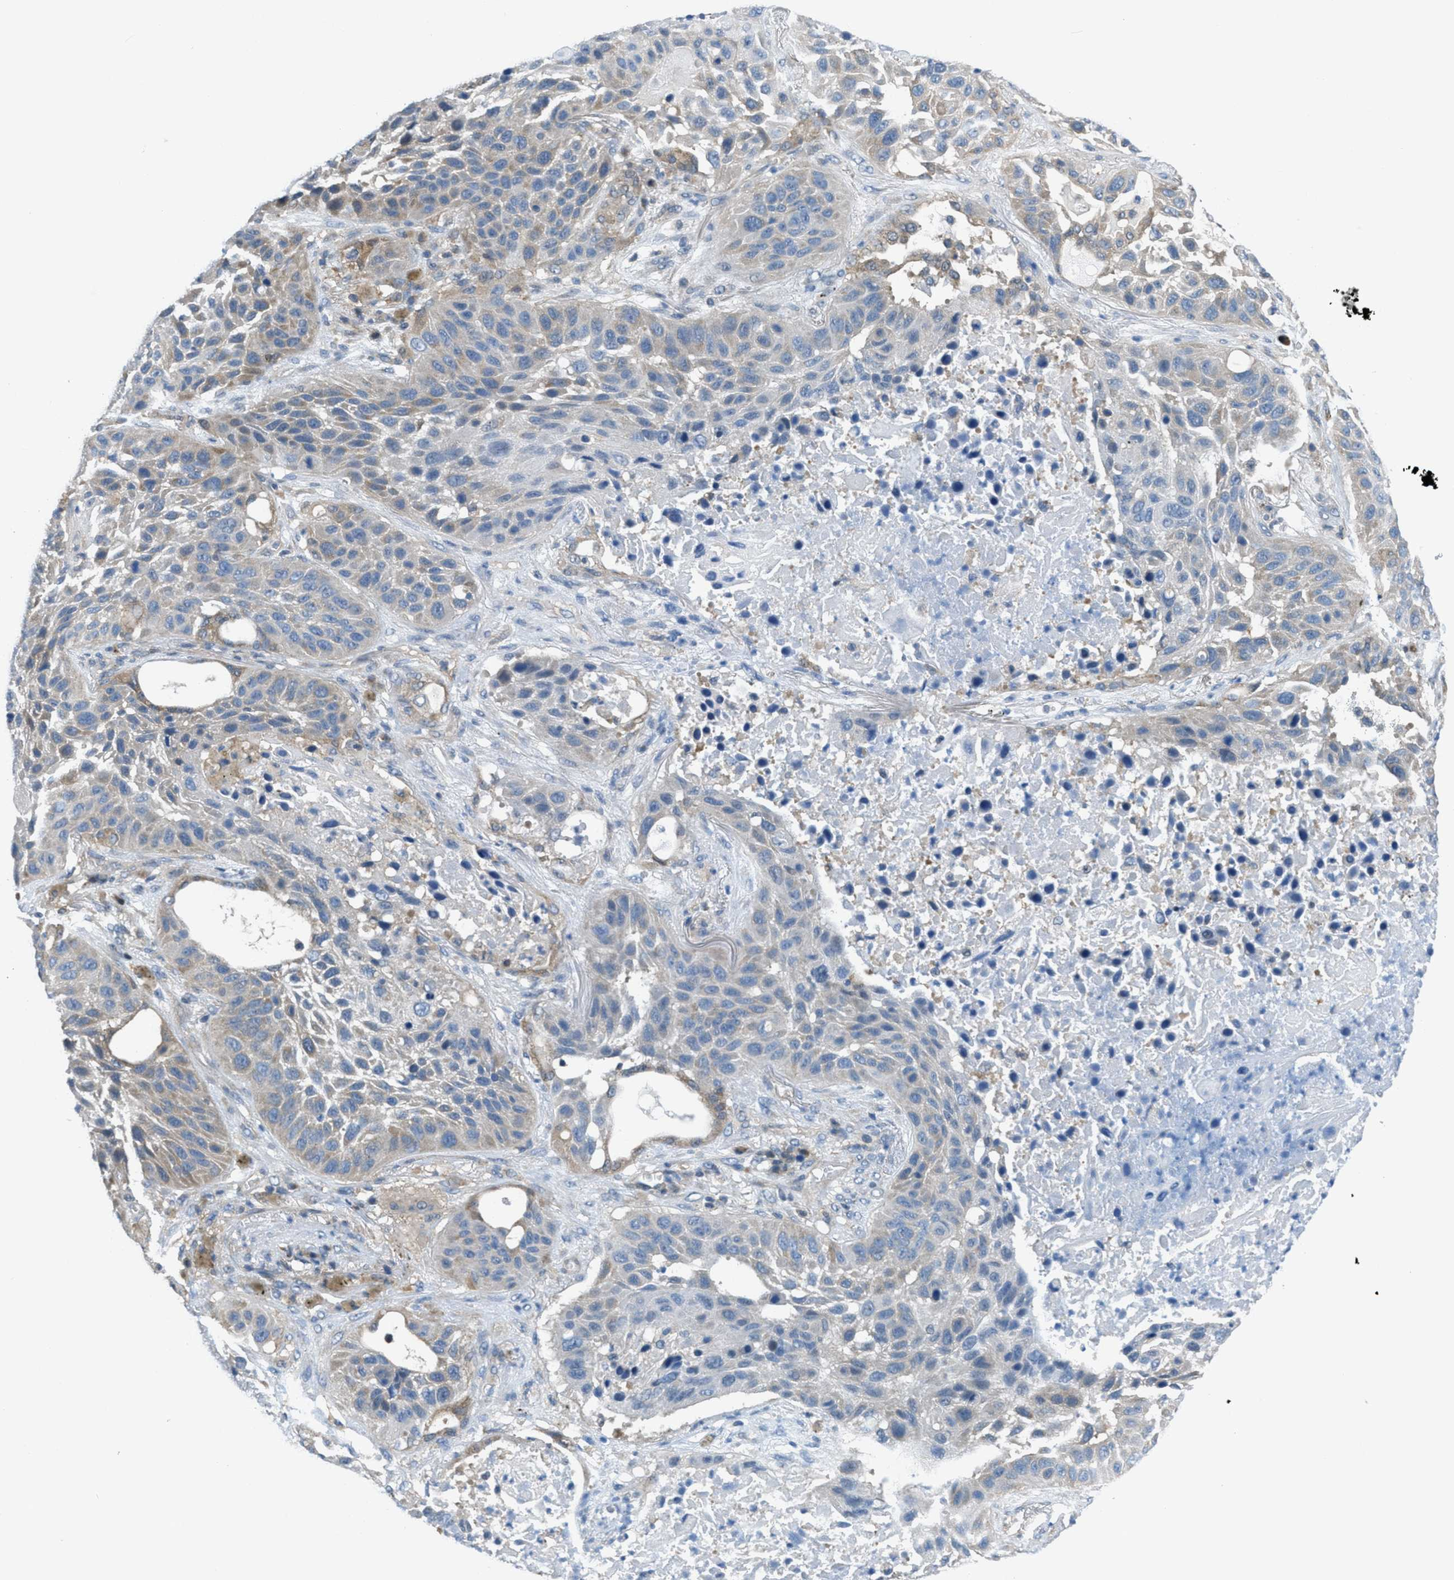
{"staining": {"intensity": "negative", "quantity": "none", "location": "none"}, "tissue": "lung cancer", "cell_type": "Tumor cells", "image_type": "cancer", "snomed": [{"axis": "morphology", "description": "Squamous cell carcinoma, NOS"}, {"axis": "topography", "description": "Lung"}], "caption": "Photomicrograph shows no protein expression in tumor cells of lung squamous cell carcinoma tissue.", "gene": "PIP5K1C", "patient": {"sex": "male", "age": 57}}